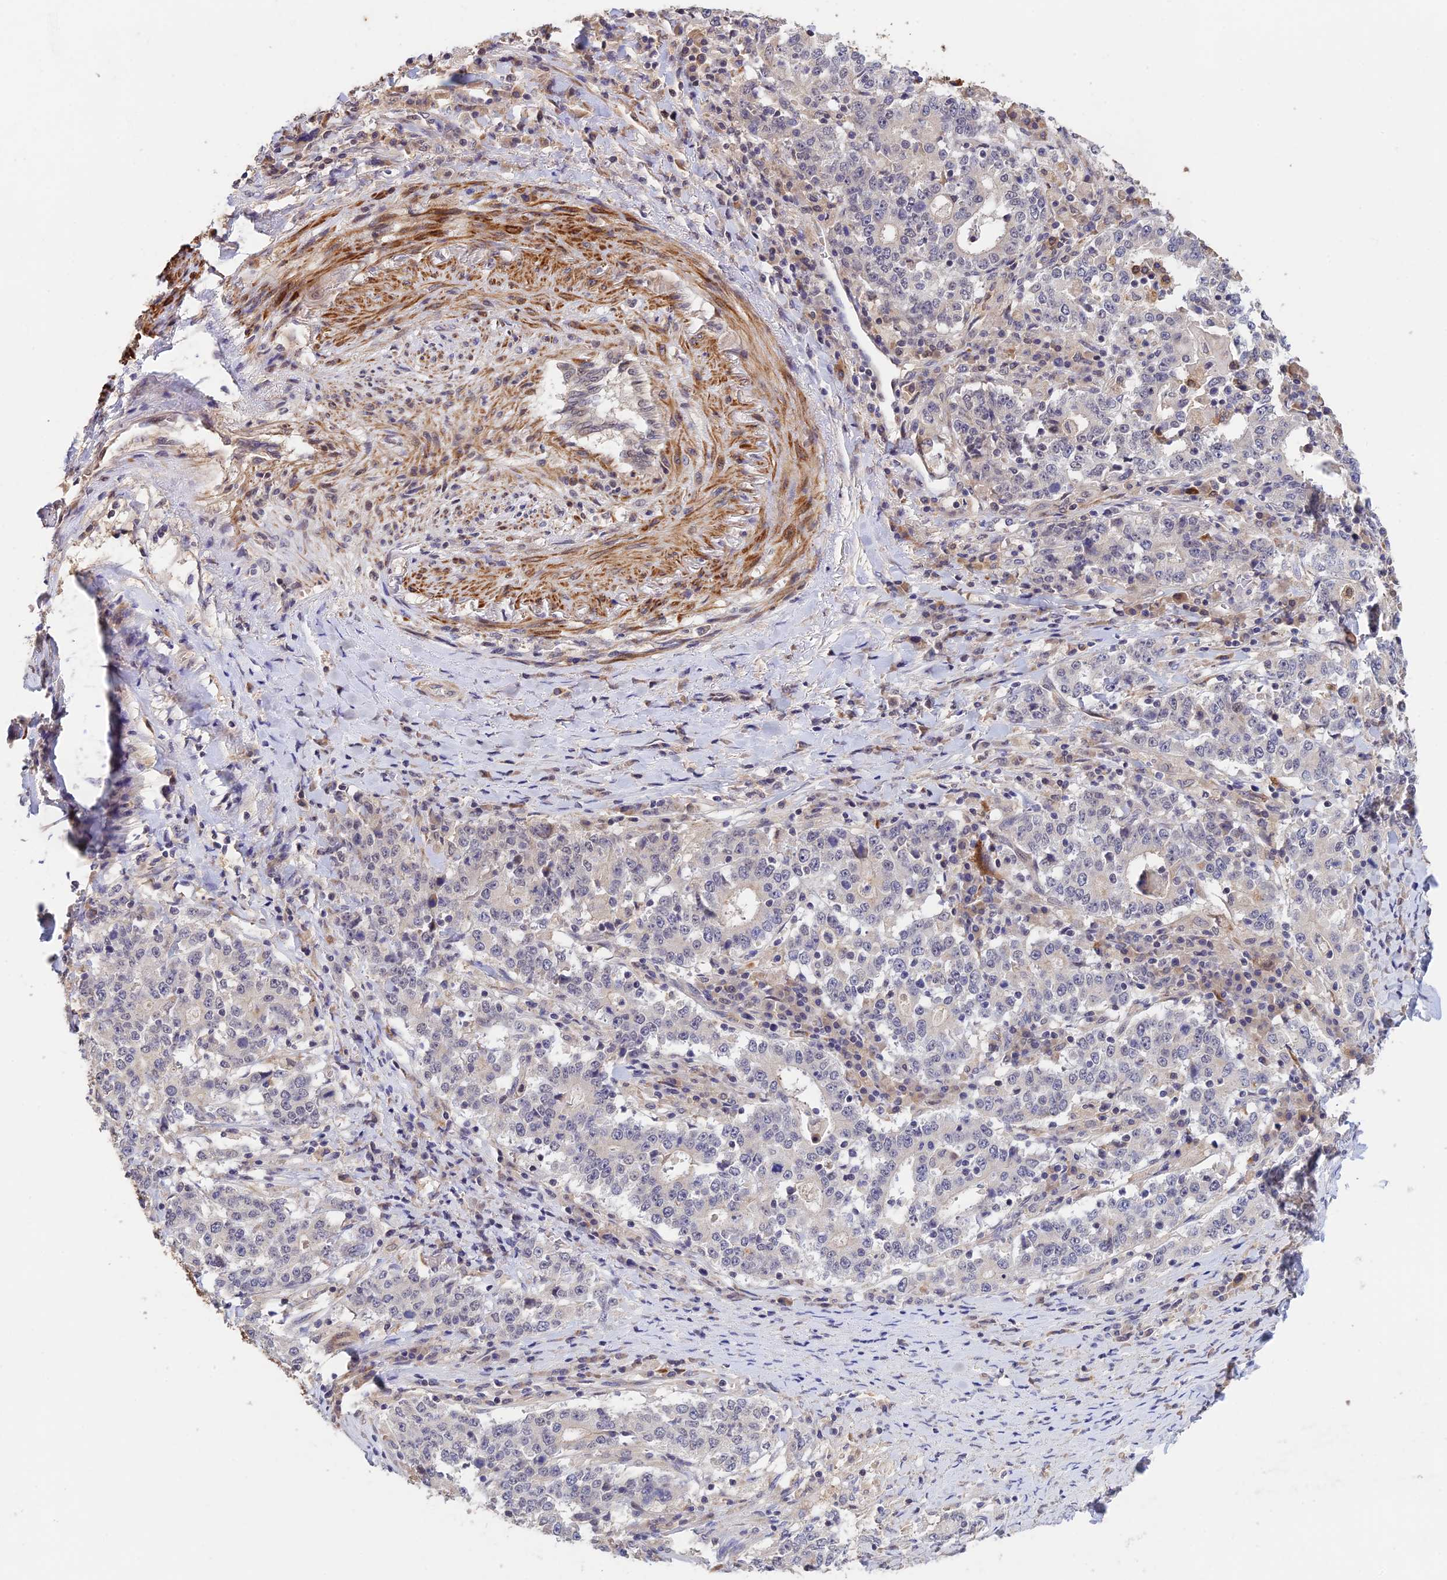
{"staining": {"intensity": "negative", "quantity": "none", "location": "none"}, "tissue": "stomach cancer", "cell_type": "Tumor cells", "image_type": "cancer", "snomed": [{"axis": "morphology", "description": "Adenocarcinoma, NOS"}, {"axis": "topography", "description": "Stomach"}], "caption": "Tumor cells show no significant expression in stomach cancer (adenocarcinoma).", "gene": "CWH43", "patient": {"sex": "male", "age": 59}}